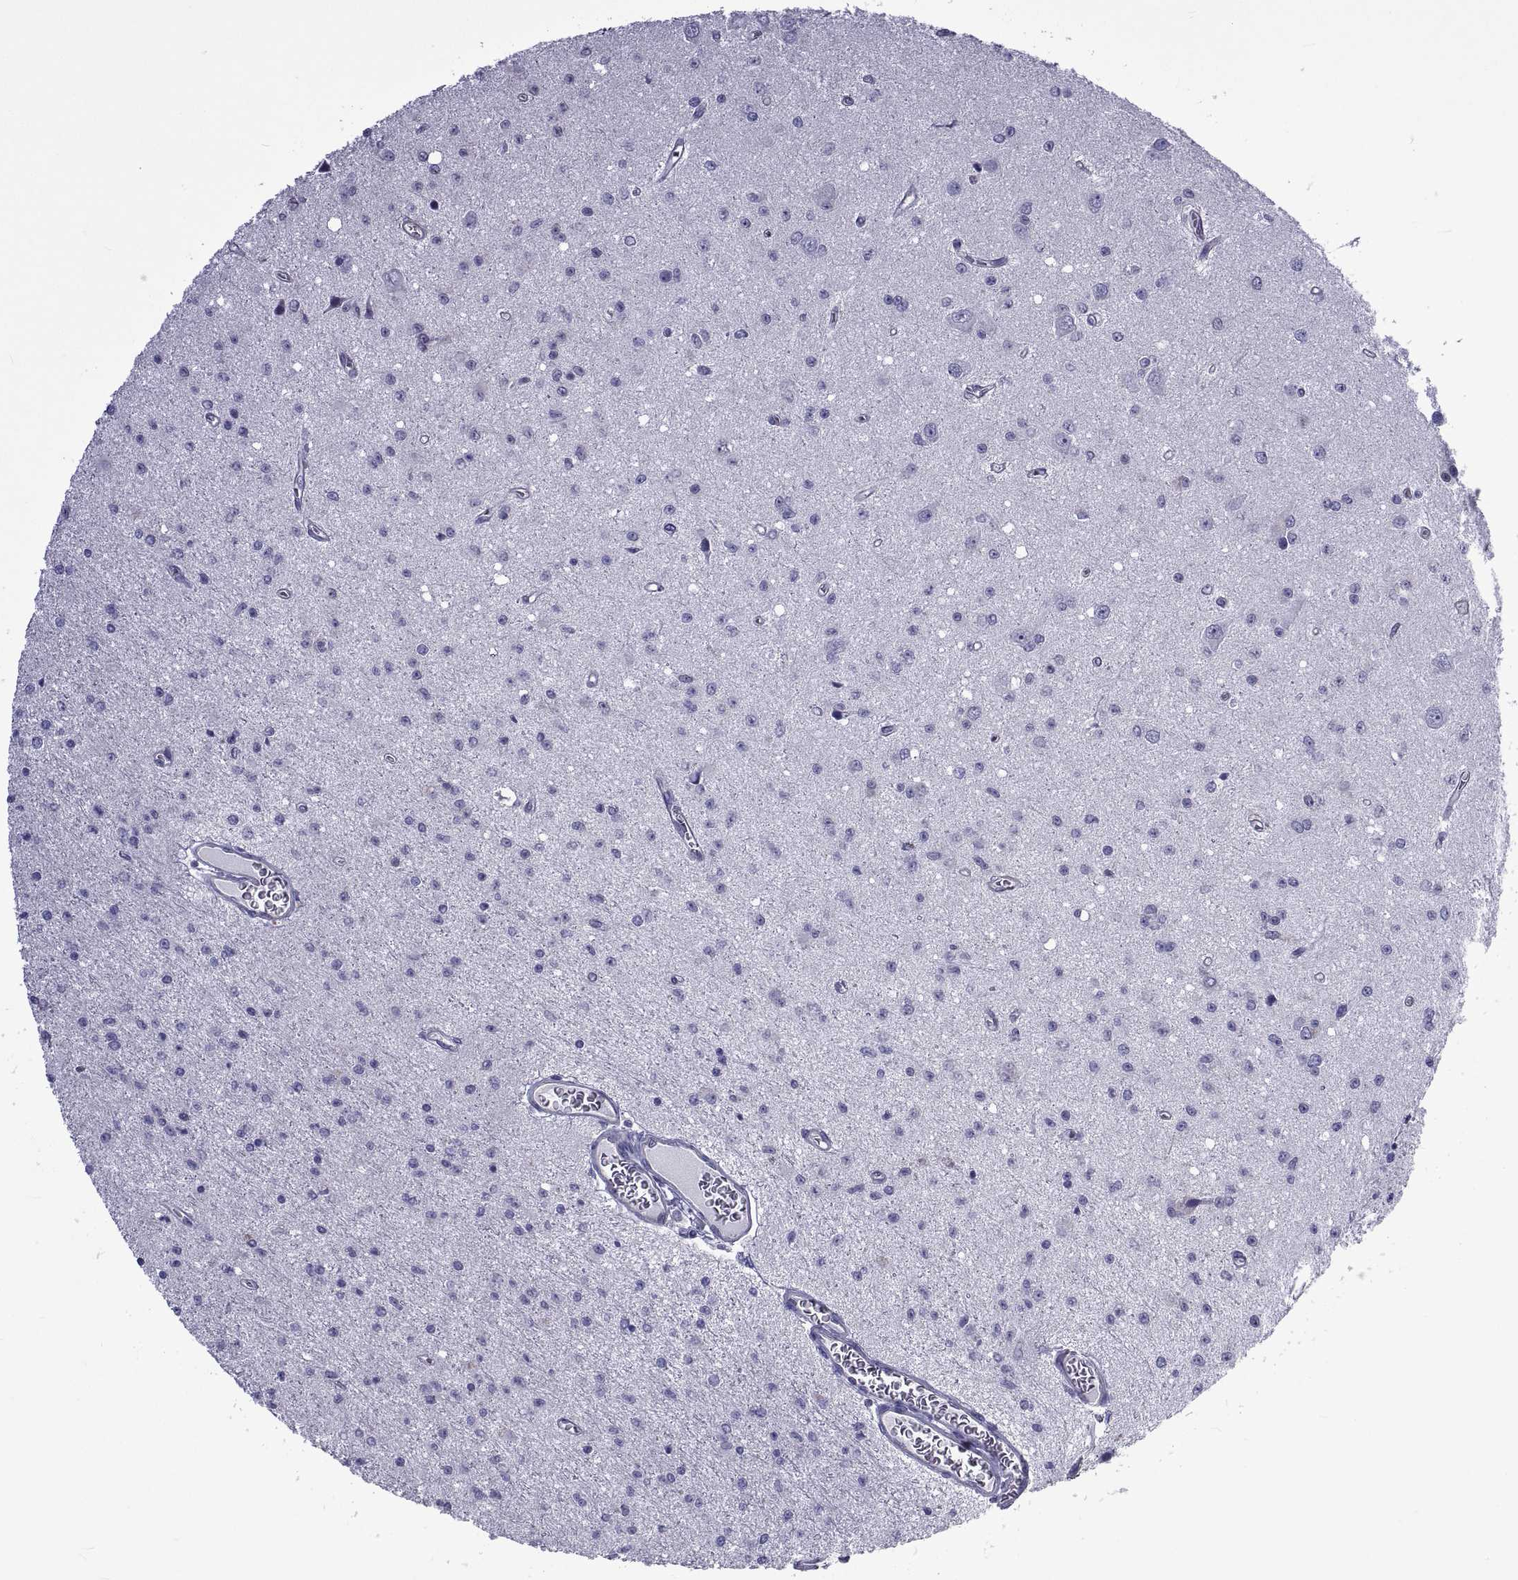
{"staining": {"intensity": "negative", "quantity": "none", "location": "none"}, "tissue": "glioma", "cell_type": "Tumor cells", "image_type": "cancer", "snomed": [{"axis": "morphology", "description": "Glioma, malignant, Low grade"}, {"axis": "topography", "description": "Brain"}], "caption": "Immunohistochemistry of human glioma reveals no expression in tumor cells.", "gene": "LCN9", "patient": {"sex": "female", "age": 45}}